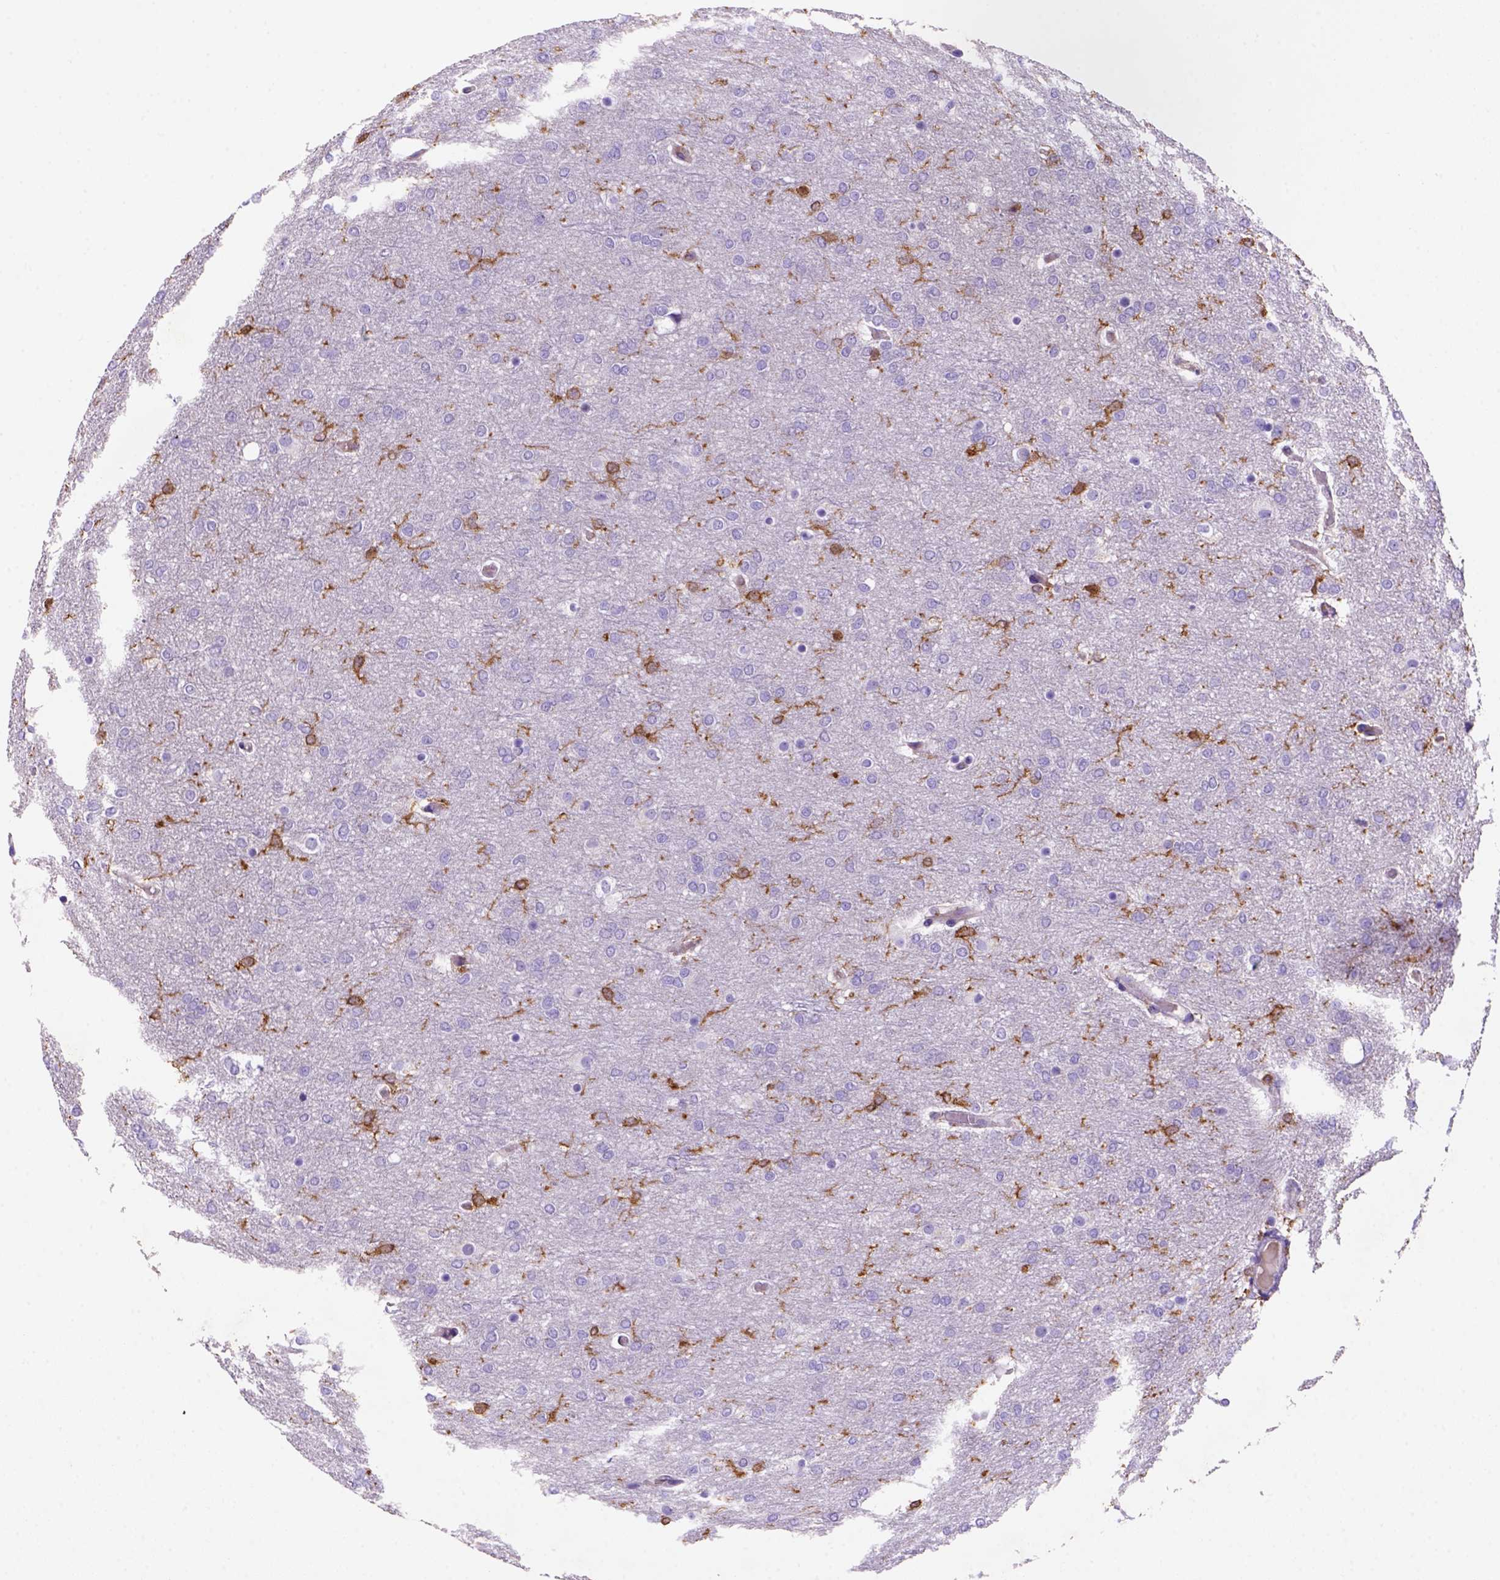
{"staining": {"intensity": "negative", "quantity": "none", "location": "none"}, "tissue": "glioma", "cell_type": "Tumor cells", "image_type": "cancer", "snomed": [{"axis": "morphology", "description": "Glioma, malignant, High grade"}, {"axis": "topography", "description": "Brain"}], "caption": "Immunohistochemical staining of human glioma demonstrates no significant expression in tumor cells.", "gene": "INPP5D", "patient": {"sex": "female", "age": 61}}